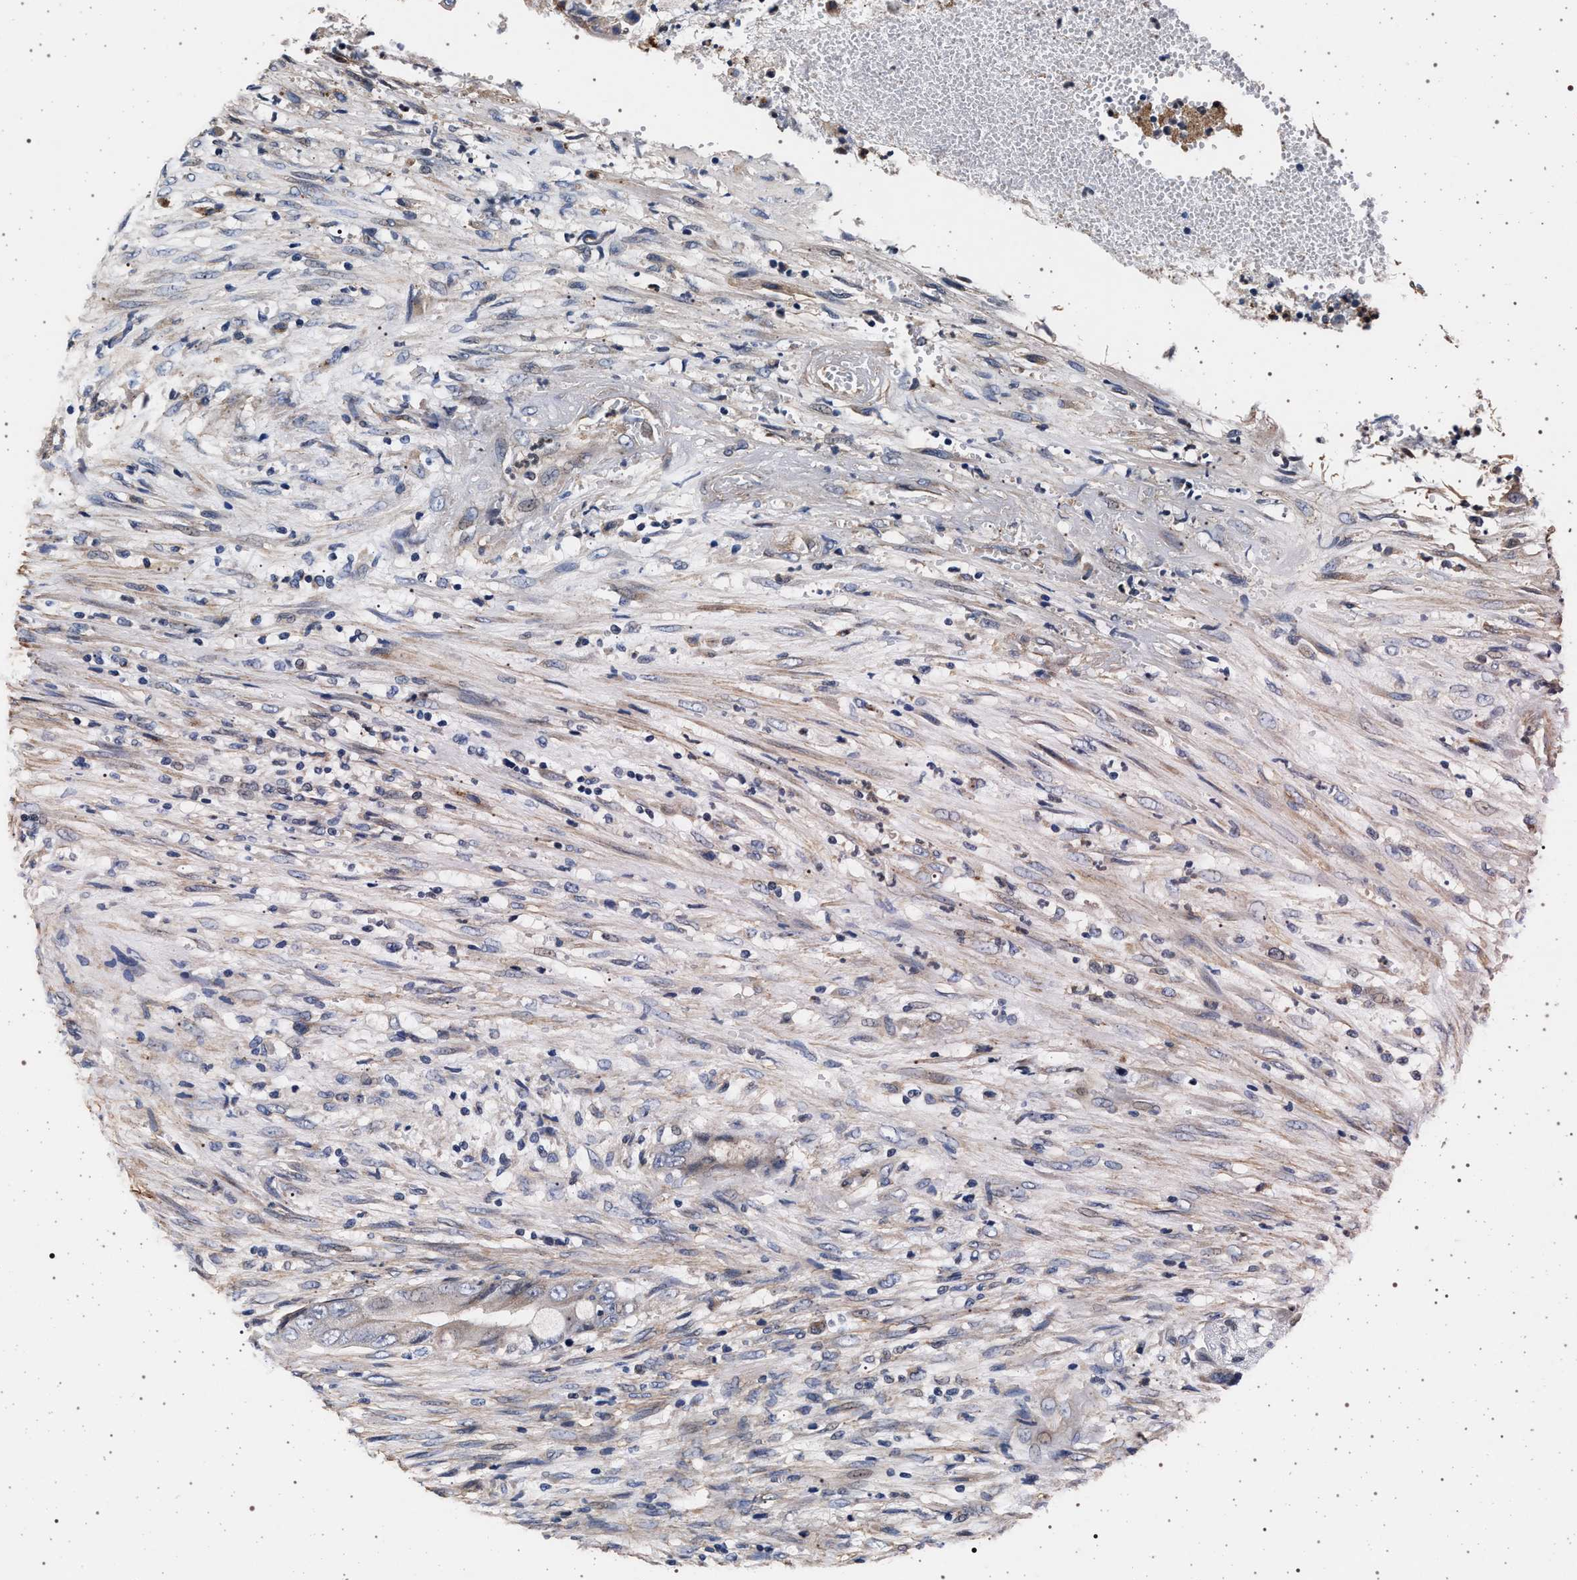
{"staining": {"intensity": "negative", "quantity": "none", "location": "none"}, "tissue": "colorectal cancer", "cell_type": "Tumor cells", "image_type": "cancer", "snomed": [{"axis": "morphology", "description": "Adenocarcinoma, NOS"}, {"axis": "topography", "description": "Rectum"}], "caption": "This is a histopathology image of IHC staining of colorectal cancer, which shows no expression in tumor cells. Brightfield microscopy of immunohistochemistry stained with DAB (brown) and hematoxylin (blue), captured at high magnification.", "gene": "KCNK6", "patient": {"sex": "female", "age": 77}}